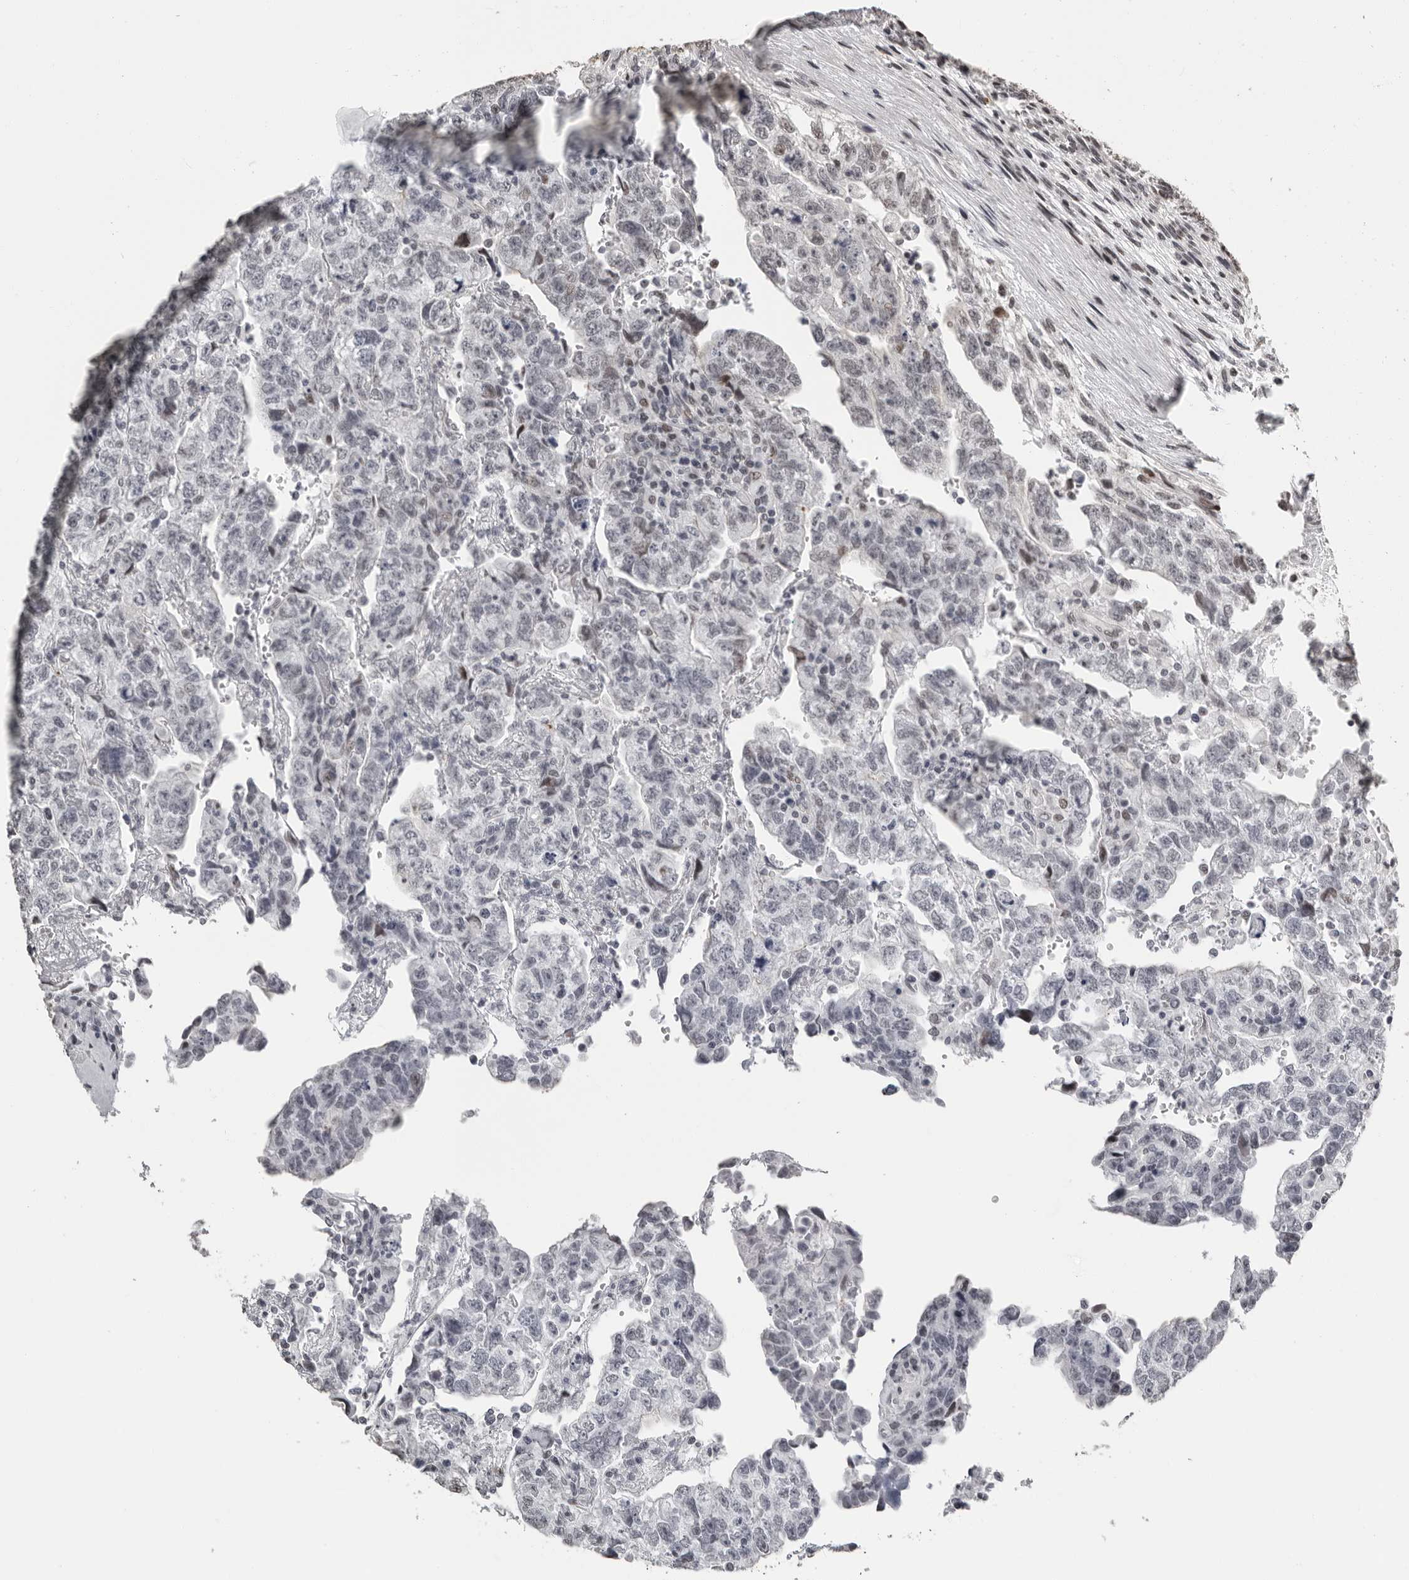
{"staining": {"intensity": "negative", "quantity": "none", "location": "none"}, "tissue": "testis cancer", "cell_type": "Tumor cells", "image_type": "cancer", "snomed": [{"axis": "morphology", "description": "Normal tissue, NOS"}, {"axis": "morphology", "description": "Carcinoma, Embryonal, NOS"}, {"axis": "topography", "description": "Testis"}], "caption": "Histopathology image shows no protein positivity in tumor cells of testis cancer tissue.", "gene": "ORC1", "patient": {"sex": "male", "age": 36}}